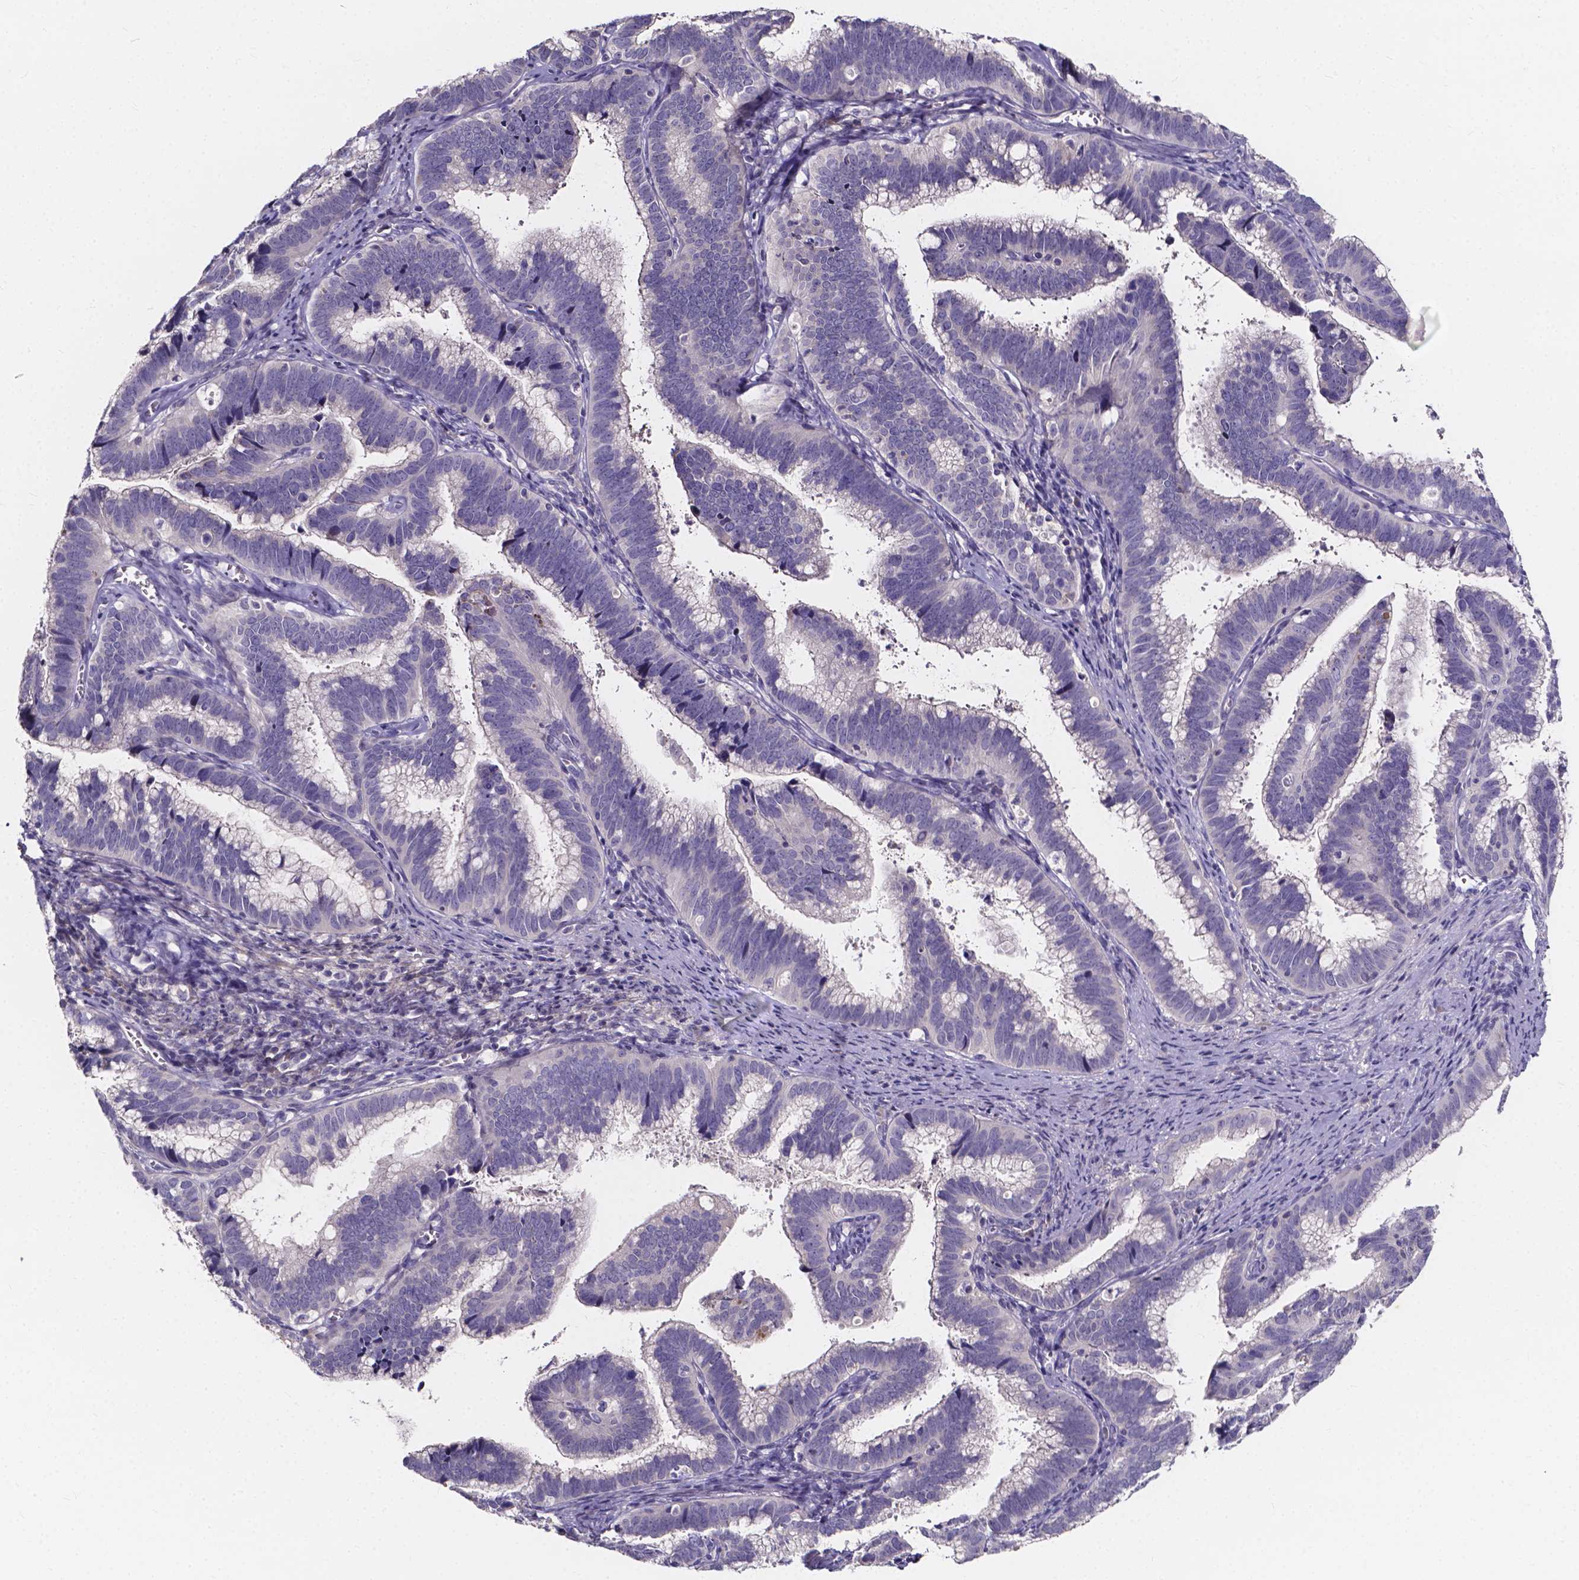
{"staining": {"intensity": "negative", "quantity": "none", "location": "none"}, "tissue": "cervical cancer", "cell_type": "Tumor cells", "image_type": "cancer", "snomed": [{"axis": "morphology", "description": "Adenocarcinoma, NOS"}, {"axis": "topography", "description": "Cervix"}], "caption": "This is an immunohistochemistry (IHC) image of human adenocarcinoma (cervical). There is no staining in tumor cells.", "gene": "SPOCD1", "patient": {"sex": "female", "age": 61}}